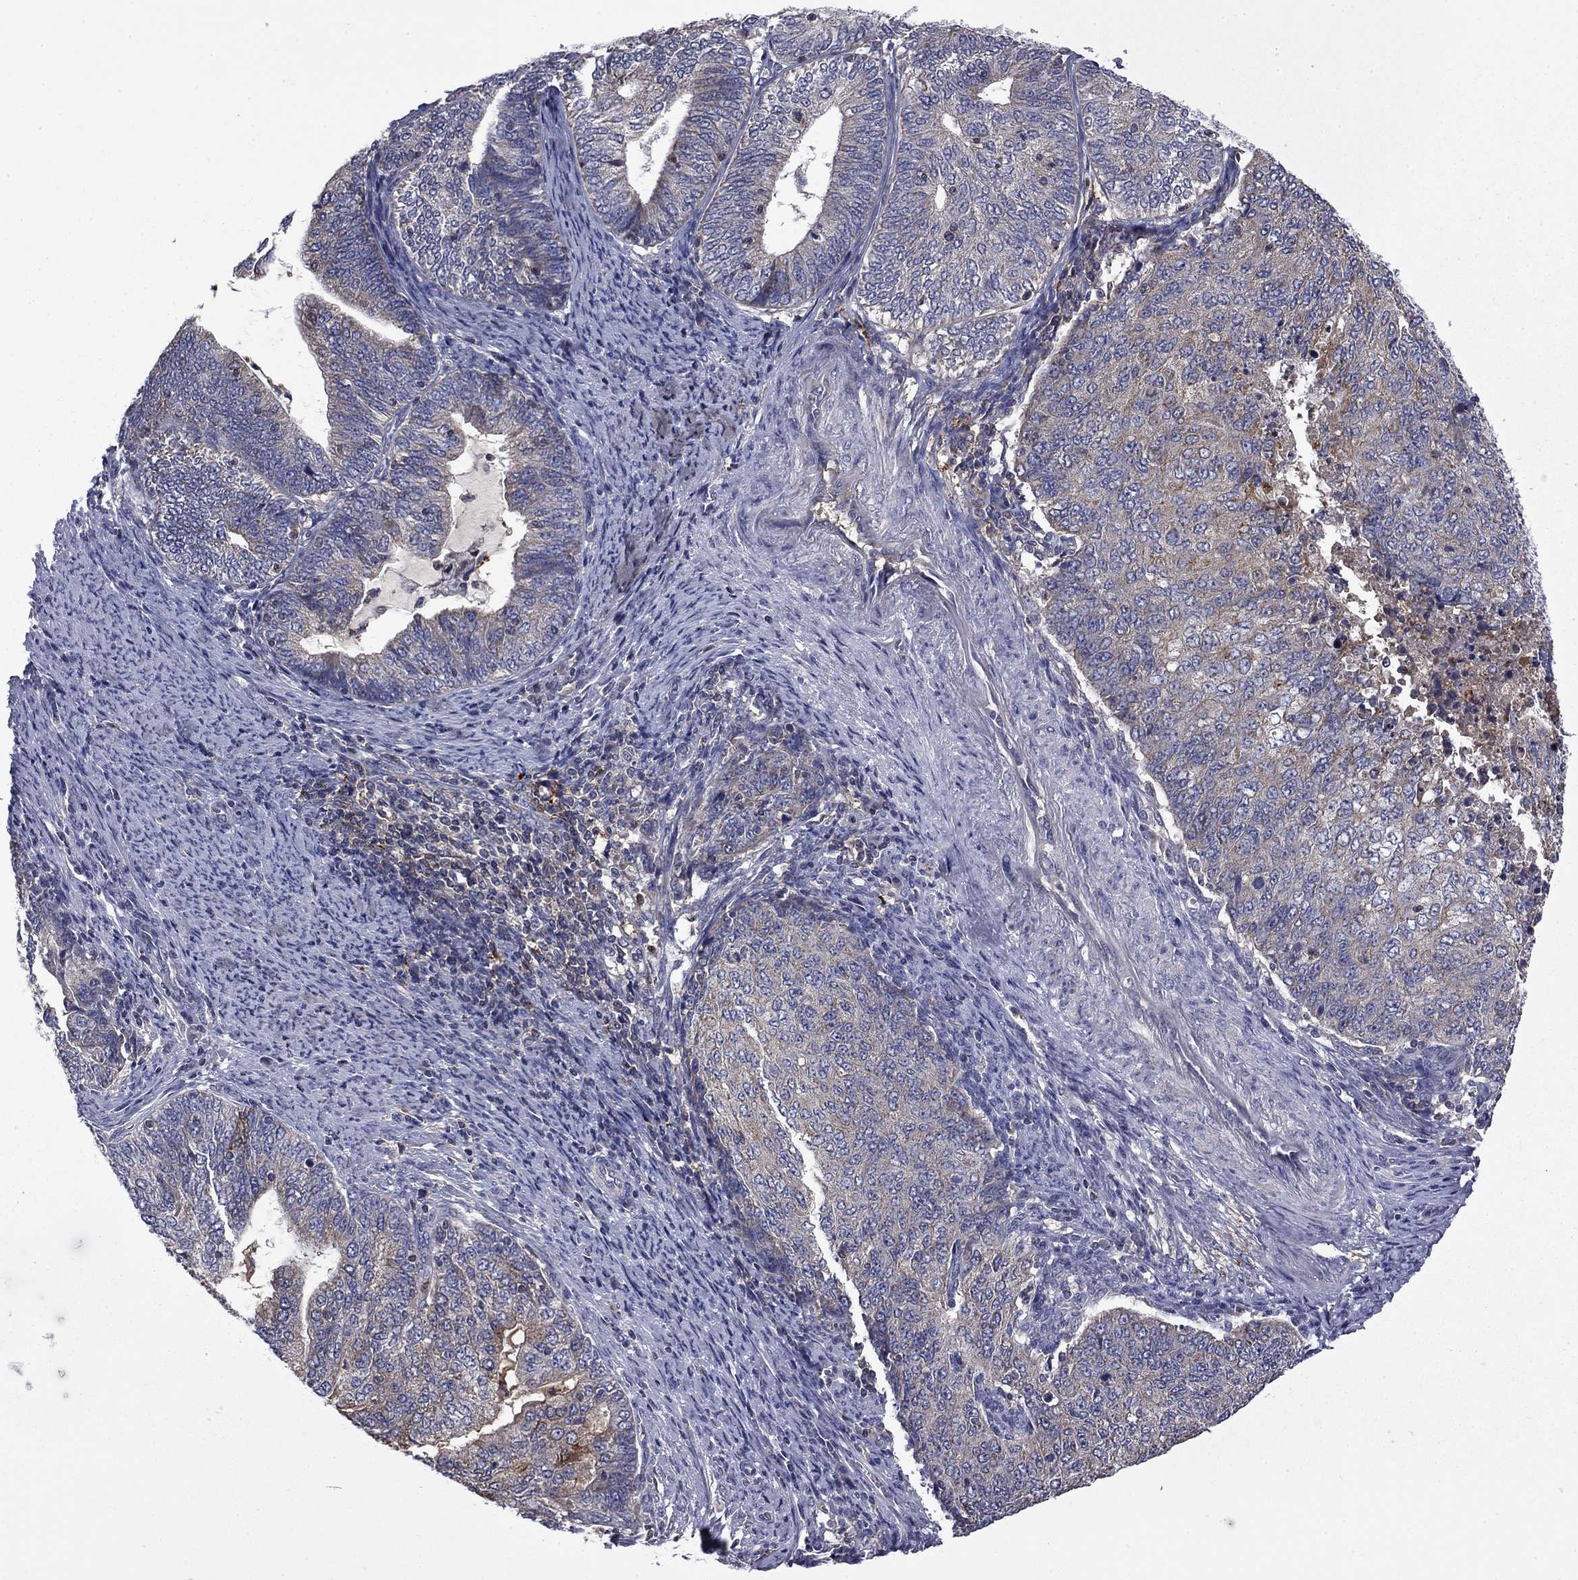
{"staining": {"intensity": "weak", "quantity": "<25%", "location": "cytoplasmic/membranous"}, "tissue": "endometrial cancer", "cell_type": "Tumor cells", "image_type": "cancer", "snomed": [{"axis": "morphology", "description": "Adenocarcinoma, NOS"}, {"axis": "topography", "description": "Endometrium"}], "caption": "There is no significant expression in tumor cells of endometrial cancer.", "gene": "CEACAM7", "patient": {"sex": "female", "age": 82}}